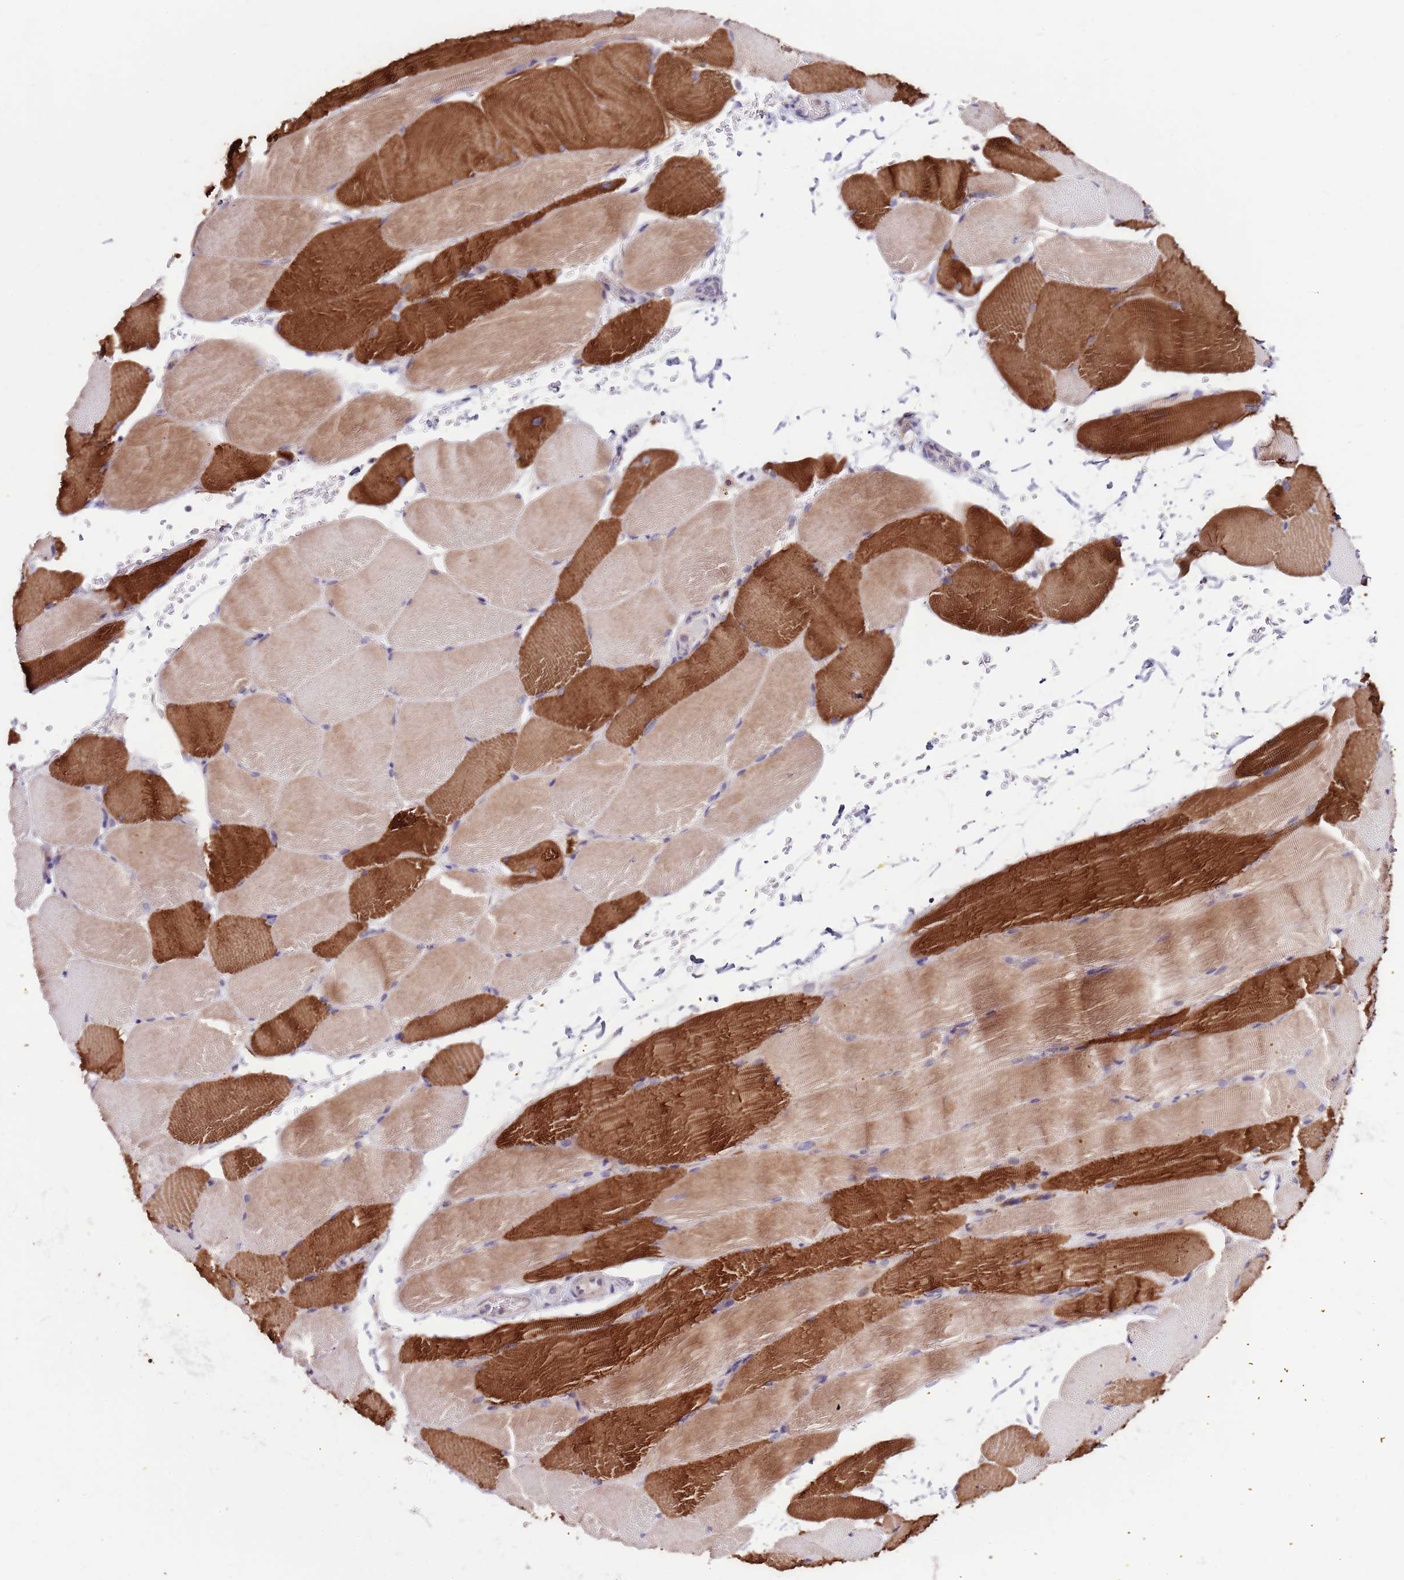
{"staining": {"intensity": "strong", "quantity": "25%-75%", "location": "cytoplasmic/membranous"}, "tissue": "skeletal muscle", "cell_type": "Myocytes", "image_type": "normal", "snomed": [{"axis": "morphology", "description": "Normal tissue, NOS"}, {"axis": "topography", "description": "Skeletal muscle"}, {"axis": "topography", "description": "Parathyroid gland"}], "caption": "Immunohistochemistry of unremarkable human skeletal muscle reveals high levels of strong cytoplasmic/membranous positivity in approximately 25%-75% of myocytes. Using DAB (3,3'-diaminobenzidine) (brown) and hematoxylin (blue) stains, captured at high magnification using brightfield microscopy.", "gene": "SMG1", "patient": {"sex": "female", "age": 37}}